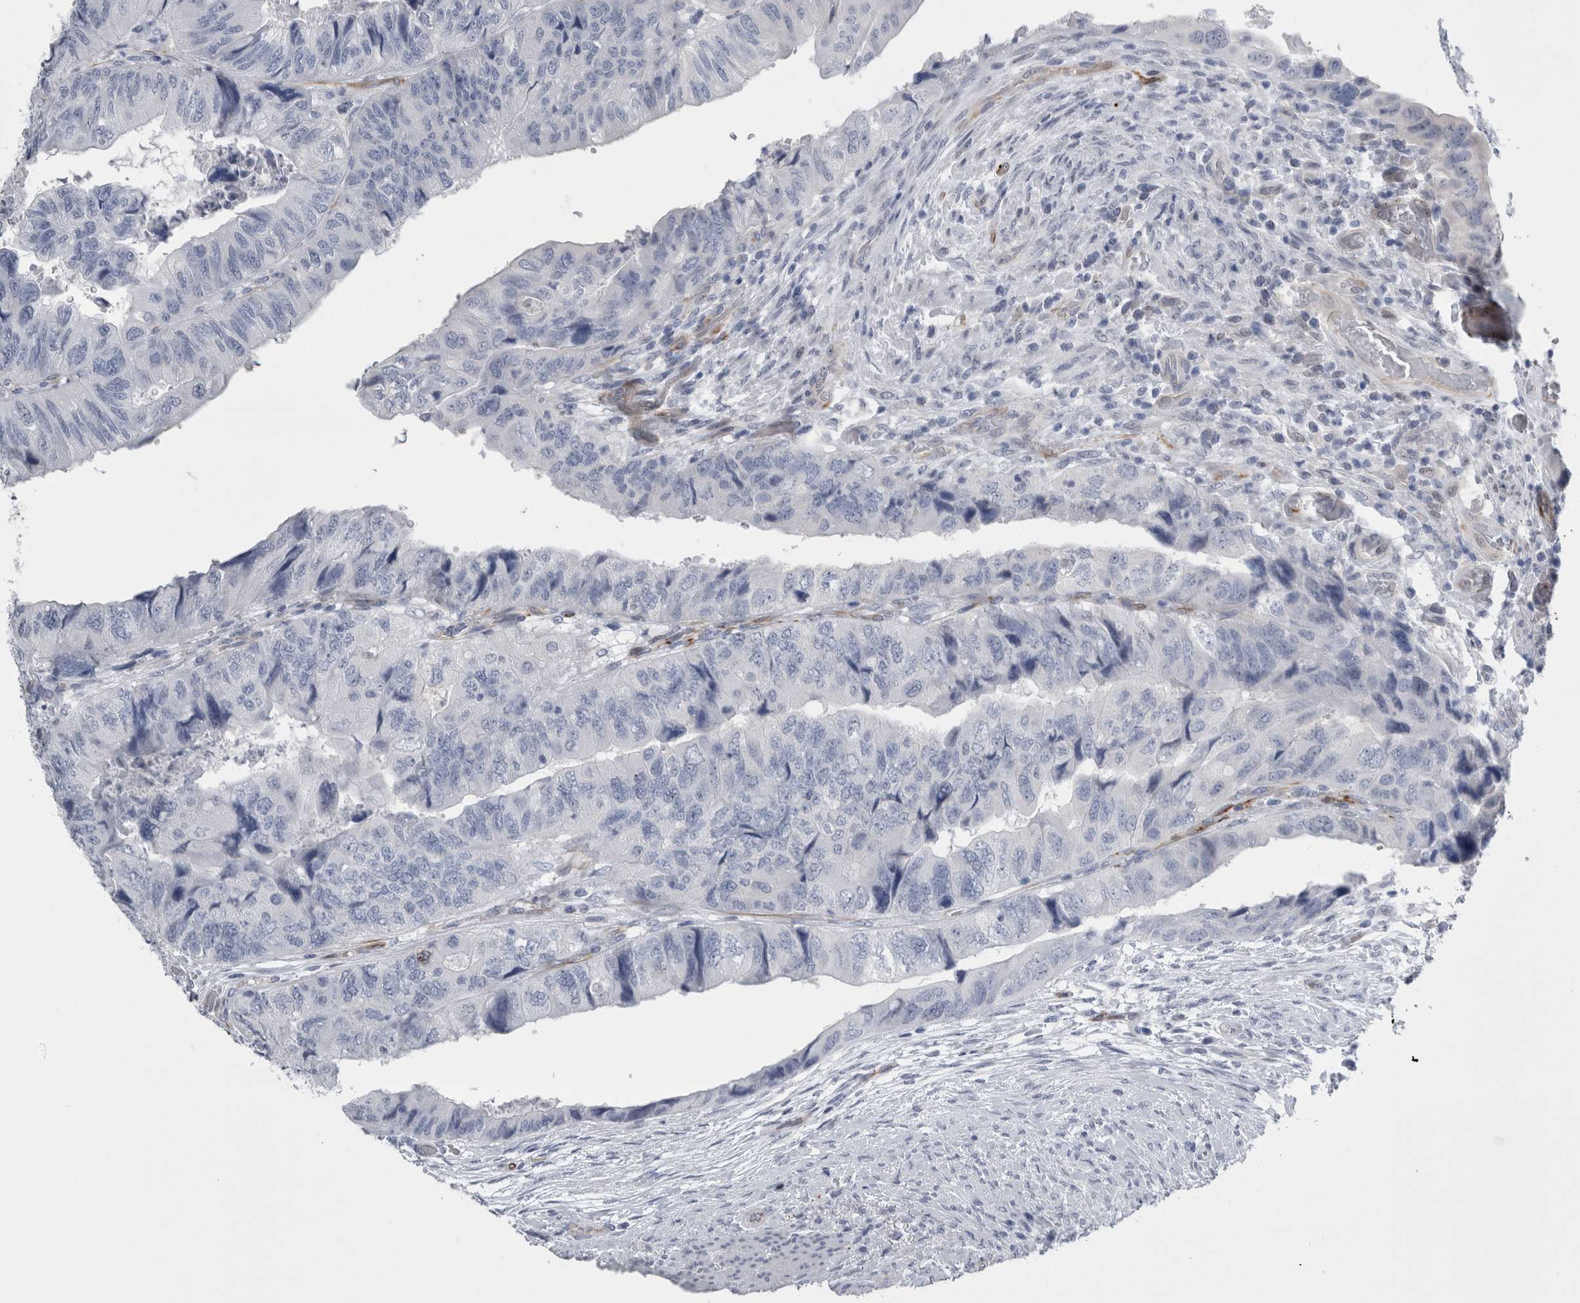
{"staining": {"intensity": "negative", "quantity": "none", "location": "none"}, "tissue": "colorectal cancer", "cell_type": "Tumor cells", "image_type": "cancer", "snomed": [{"axis": "morphology", "description": "Adenocarcinoma, NOS"}, {"axis": "topography", "description": "Rectum"}], "caption": "Tumor cells are negative for brown protein staining in adenocarcinoma (colorectal).", "gene": "VWDE", "patient": {"sex": "male", "age": 63}}